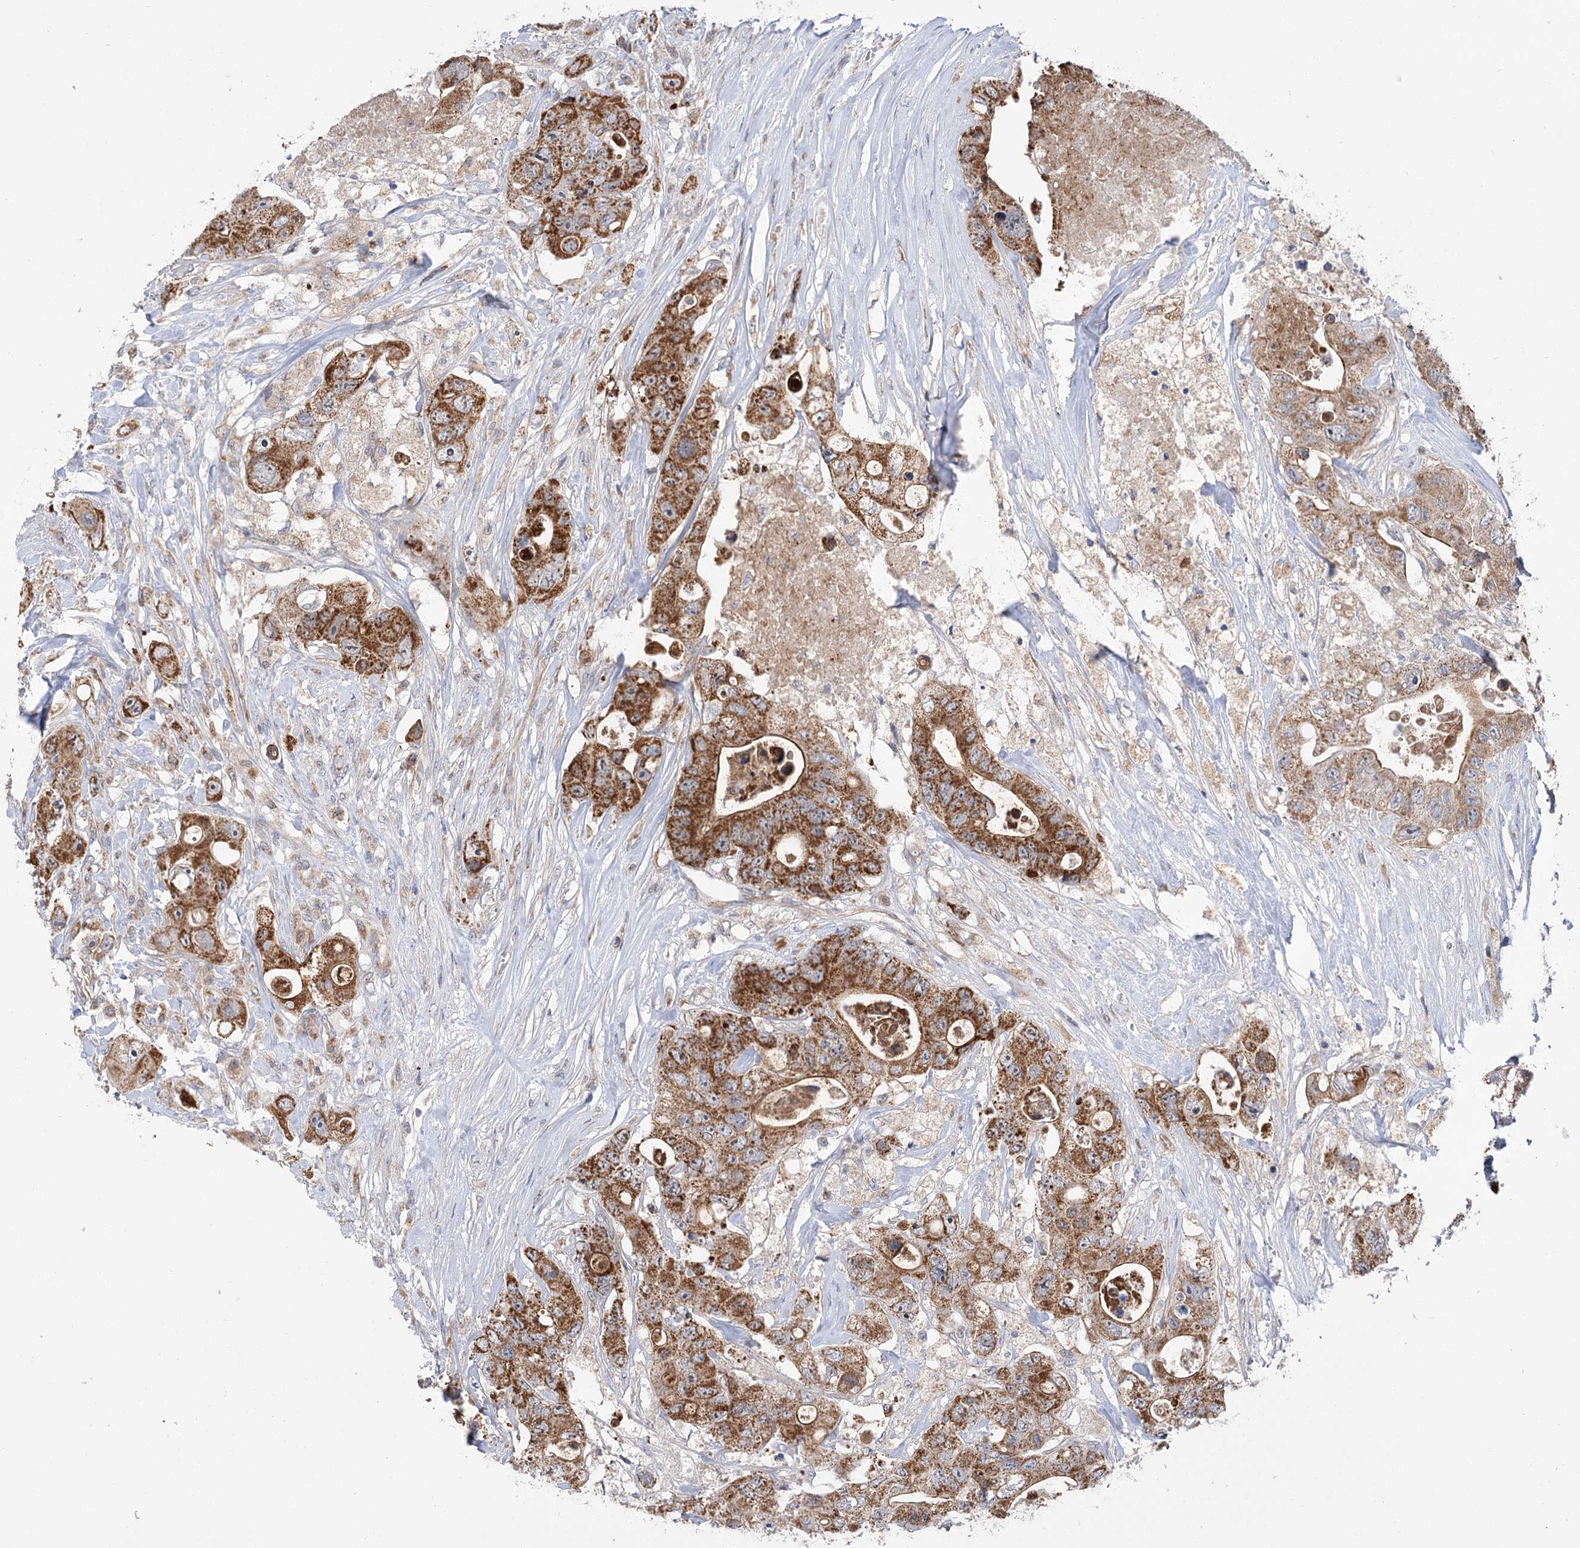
{"staining": {"intensity": "moderate", "quantity": ">75%", "location": "cytoplasmic/membranous"}, "tissue": "colorectal cancer", "cell_type": "Tumor cells", "image_type": "cancer", "snomed": [{"axis": "morphology", "description": "Adenocarcinoma, NOS"}, {"axis": "topography", "description": "Colon"}], "caption": "Immunohistochemical staining of human colorectal adenocarcinoma displays moderate cytoplasmic/membranous protein staining in about >75% of tumor cells.", "gene": "ECHDC3", "patient": {"sex": "female", "age": 46}}